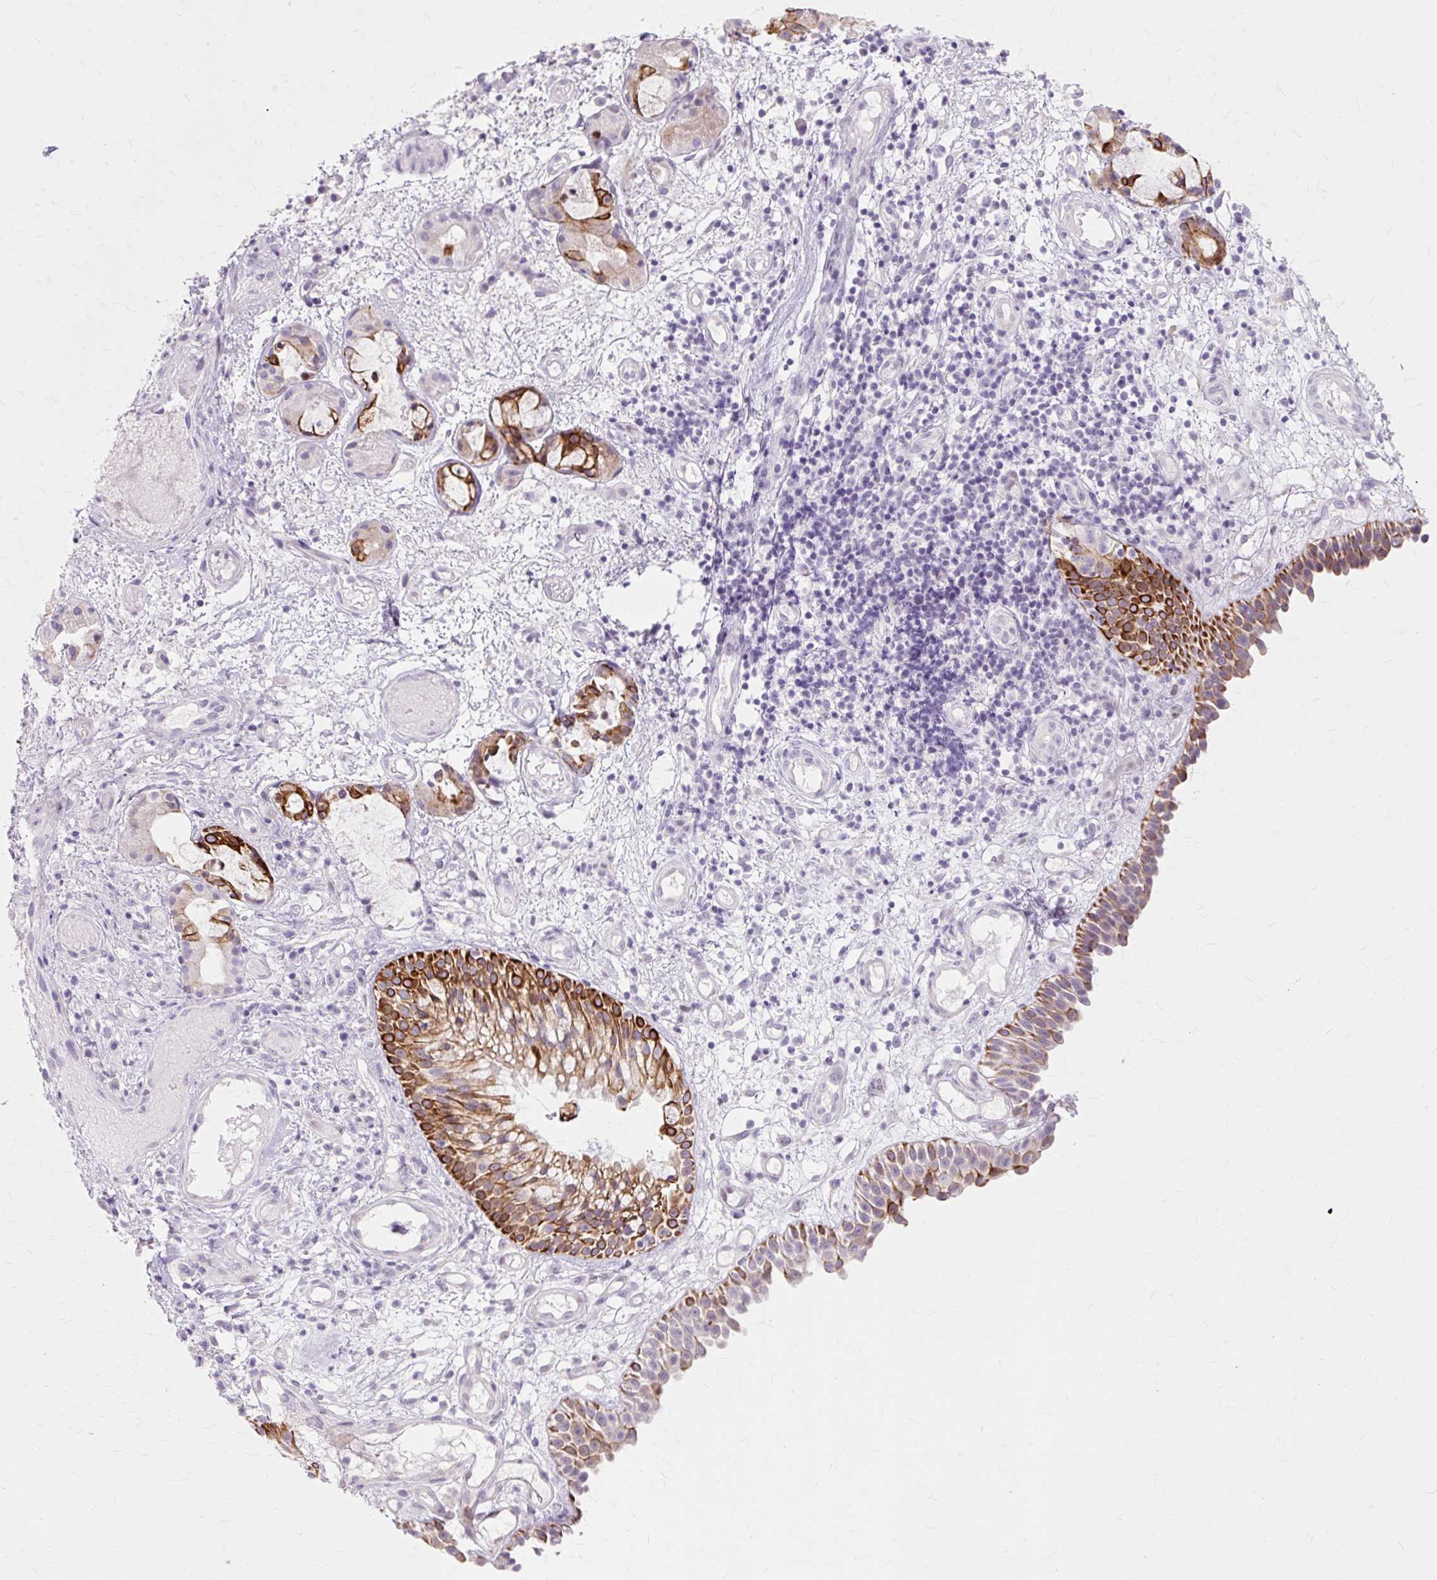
{"staining": {"intensity": "strong", "quantity": "25%-75%", "location": "cytoplasmic/membranous"}, "tissue": "nasopharynx", "cell_type": "Respiratory epithelial cells", "image_type": "normal", "snomed": [{"axis": "morphology", "description": "Normal tissue, NOS"}, {"axis": "morphology", "description": "Inflammation, NOS"}, {"axis": "topography", "description": "Nasopharynx"}], "caption": "The immunohistochemical stain labels strong cytoplasmic/membranous staining in respiratory epithelial cells of normal nasopharynx.", "gene": "IRX2", "patient": {"sex": "male", "age": 54}}